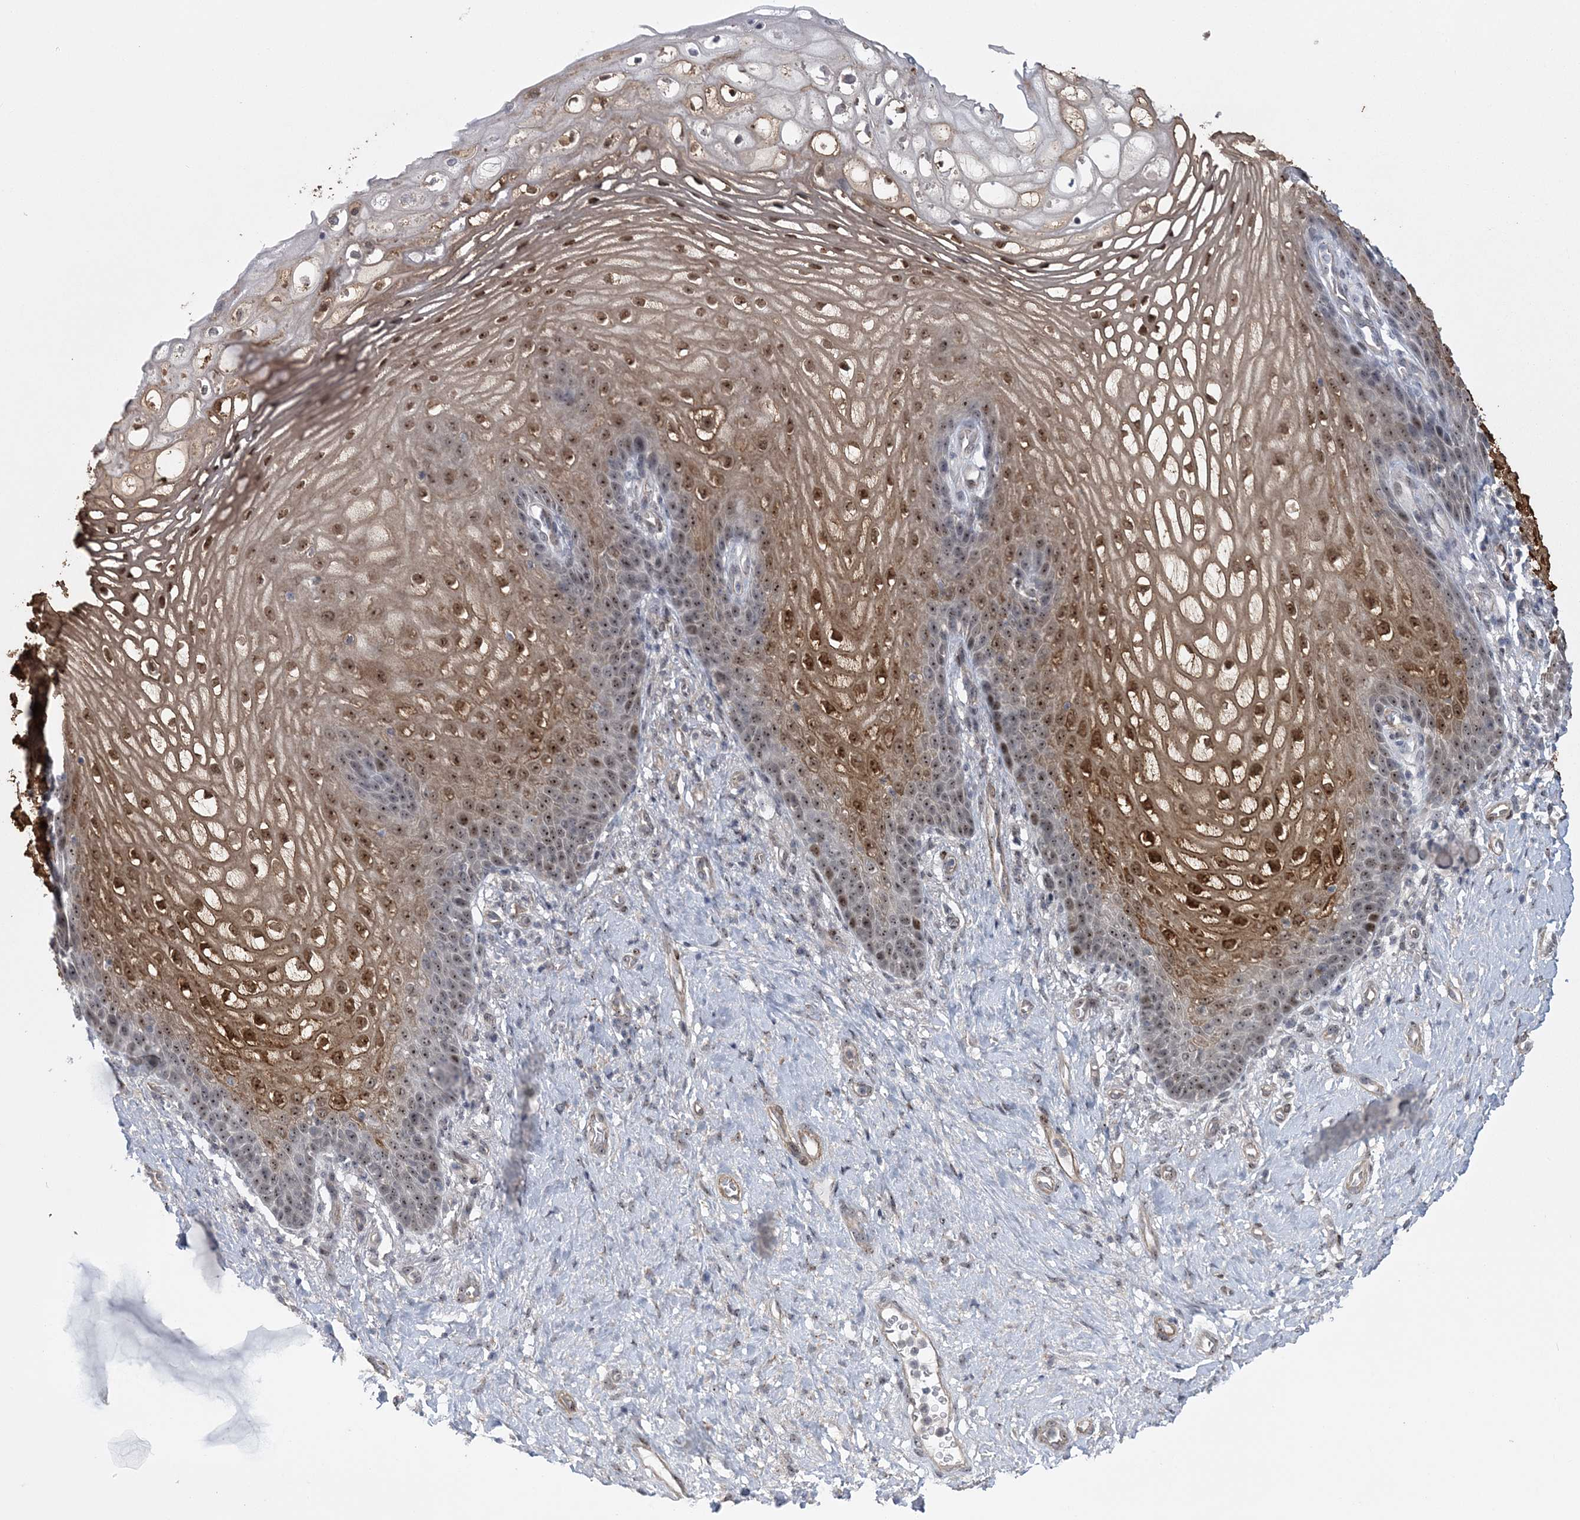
{"staining": {"intensity": "moderate", "quantity": "25%-75%", "location": "cytoplasmic/membranous,nuclear"}, "tissue": "vagina", "cell_type": "Squamous epithelial cells", "image_type": "normal", "snomed": [{"axis": "morphology", "description": "Normal tissue, NOS"}, {"axis": "topography", "description": "Vagina"}], "caption": "Unremarkable vagina shows moderate cytoplasmic/membranous,nuclear expression in about 25%-75% of squamous epithelial cells, visualized by immunohistochemistry.", "gene": "HOMEZ", "patient": {"sex": "female", "age": 60}}